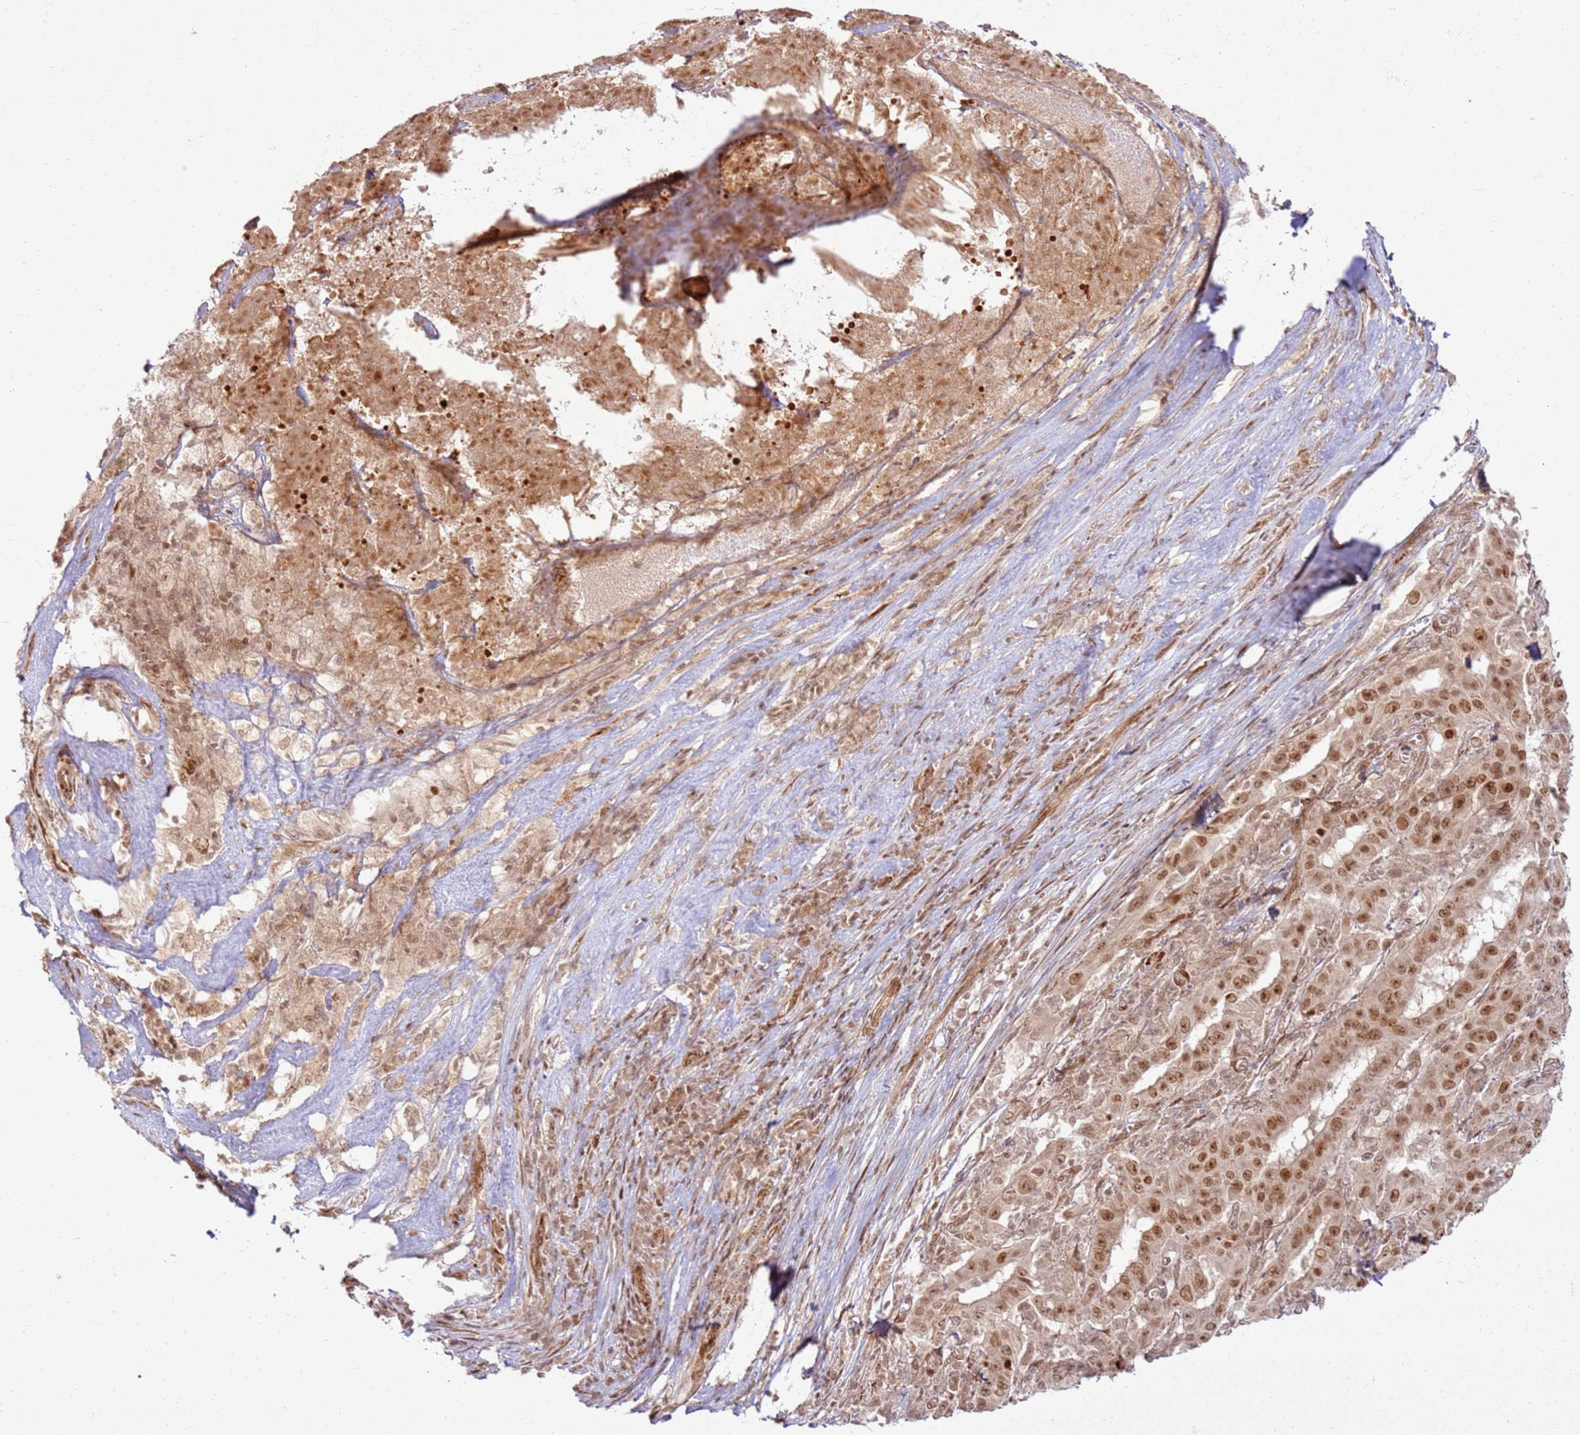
{"staining": {"intensity": "moderate", "quantity": ">75%", "location": "nuclear"}, "tissue": "pancreatic cancer", "cell_type": "Tumor cells", "image_type": "cancer", "snomed": [{"axis": "morphology", "description": "Adenocarcinoma, NOS"}, {"axis": "topography", "description": "Pancreas"}], "caption": "Moderate nuclear protein positivity is identified in about >75% of tumor cells in pancreatic cancer (adenocarcinoma).", "gene": "KLHL36", "patient": {"sex": "male", "age": 63}}